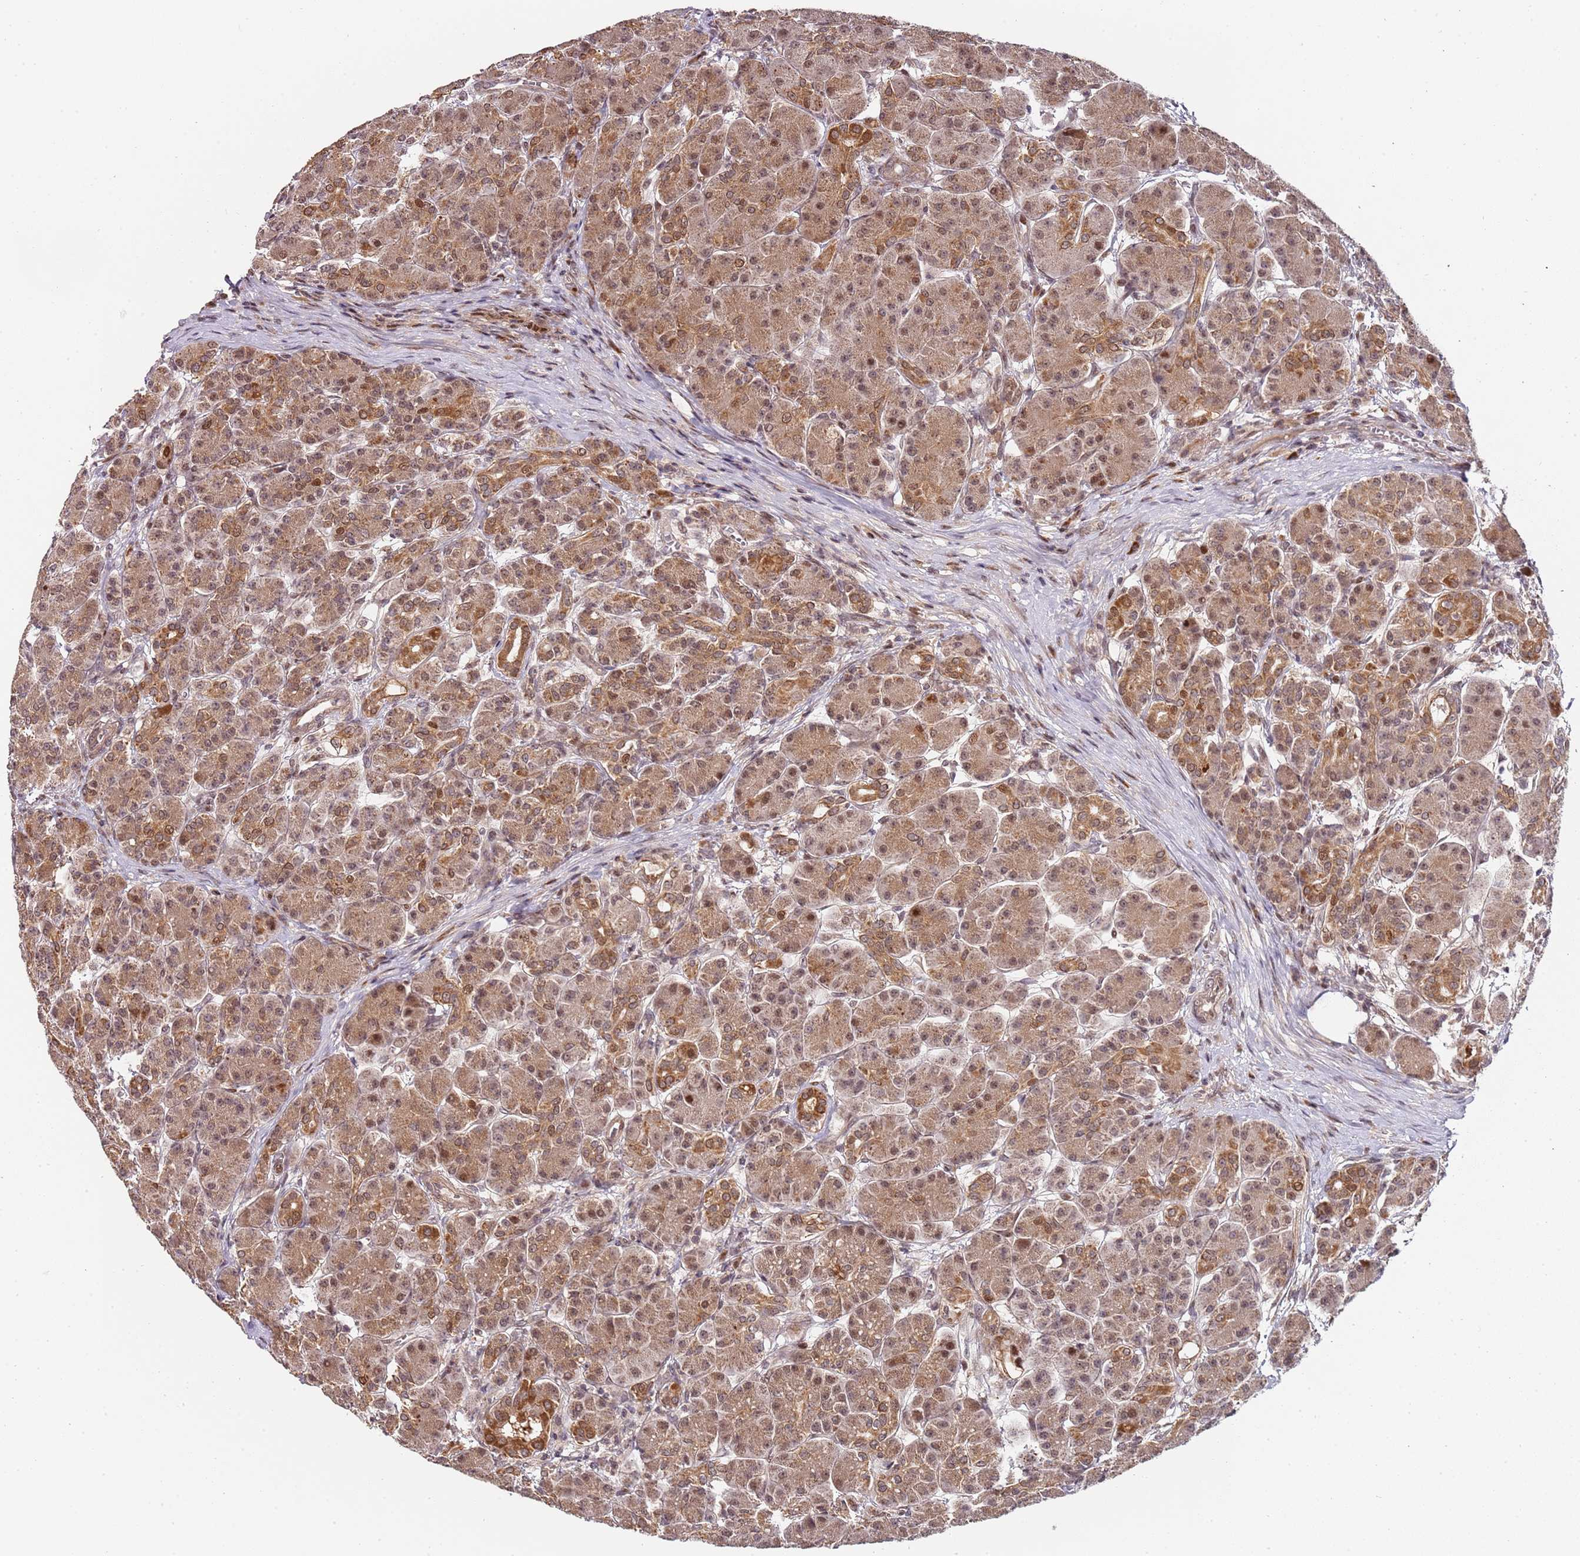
{"staining": {"intensity": "moderate", "quantity": ">75%", "location": "cytoplasmic/membranous,nuclear"}, "tissue": "pancreas", "cell_type": "Exocrine glandular cells", "image_type": "normal", "snomed": [{"axis": "morphology", "description": "Normal tissue, NOS"}, {"axis": "topography", "description": "Pancreas"}], "caption": "DAB (3,3'-diaminobenzidine) immunohistochemical staining of benign human pancreas reveals moderate cytoplasmic/membranous,nuclear protein expression in approximately >75% of exocrine glandular cells.", "gene": "EDC3", "patient": {"sex": "male", "age": 63}}